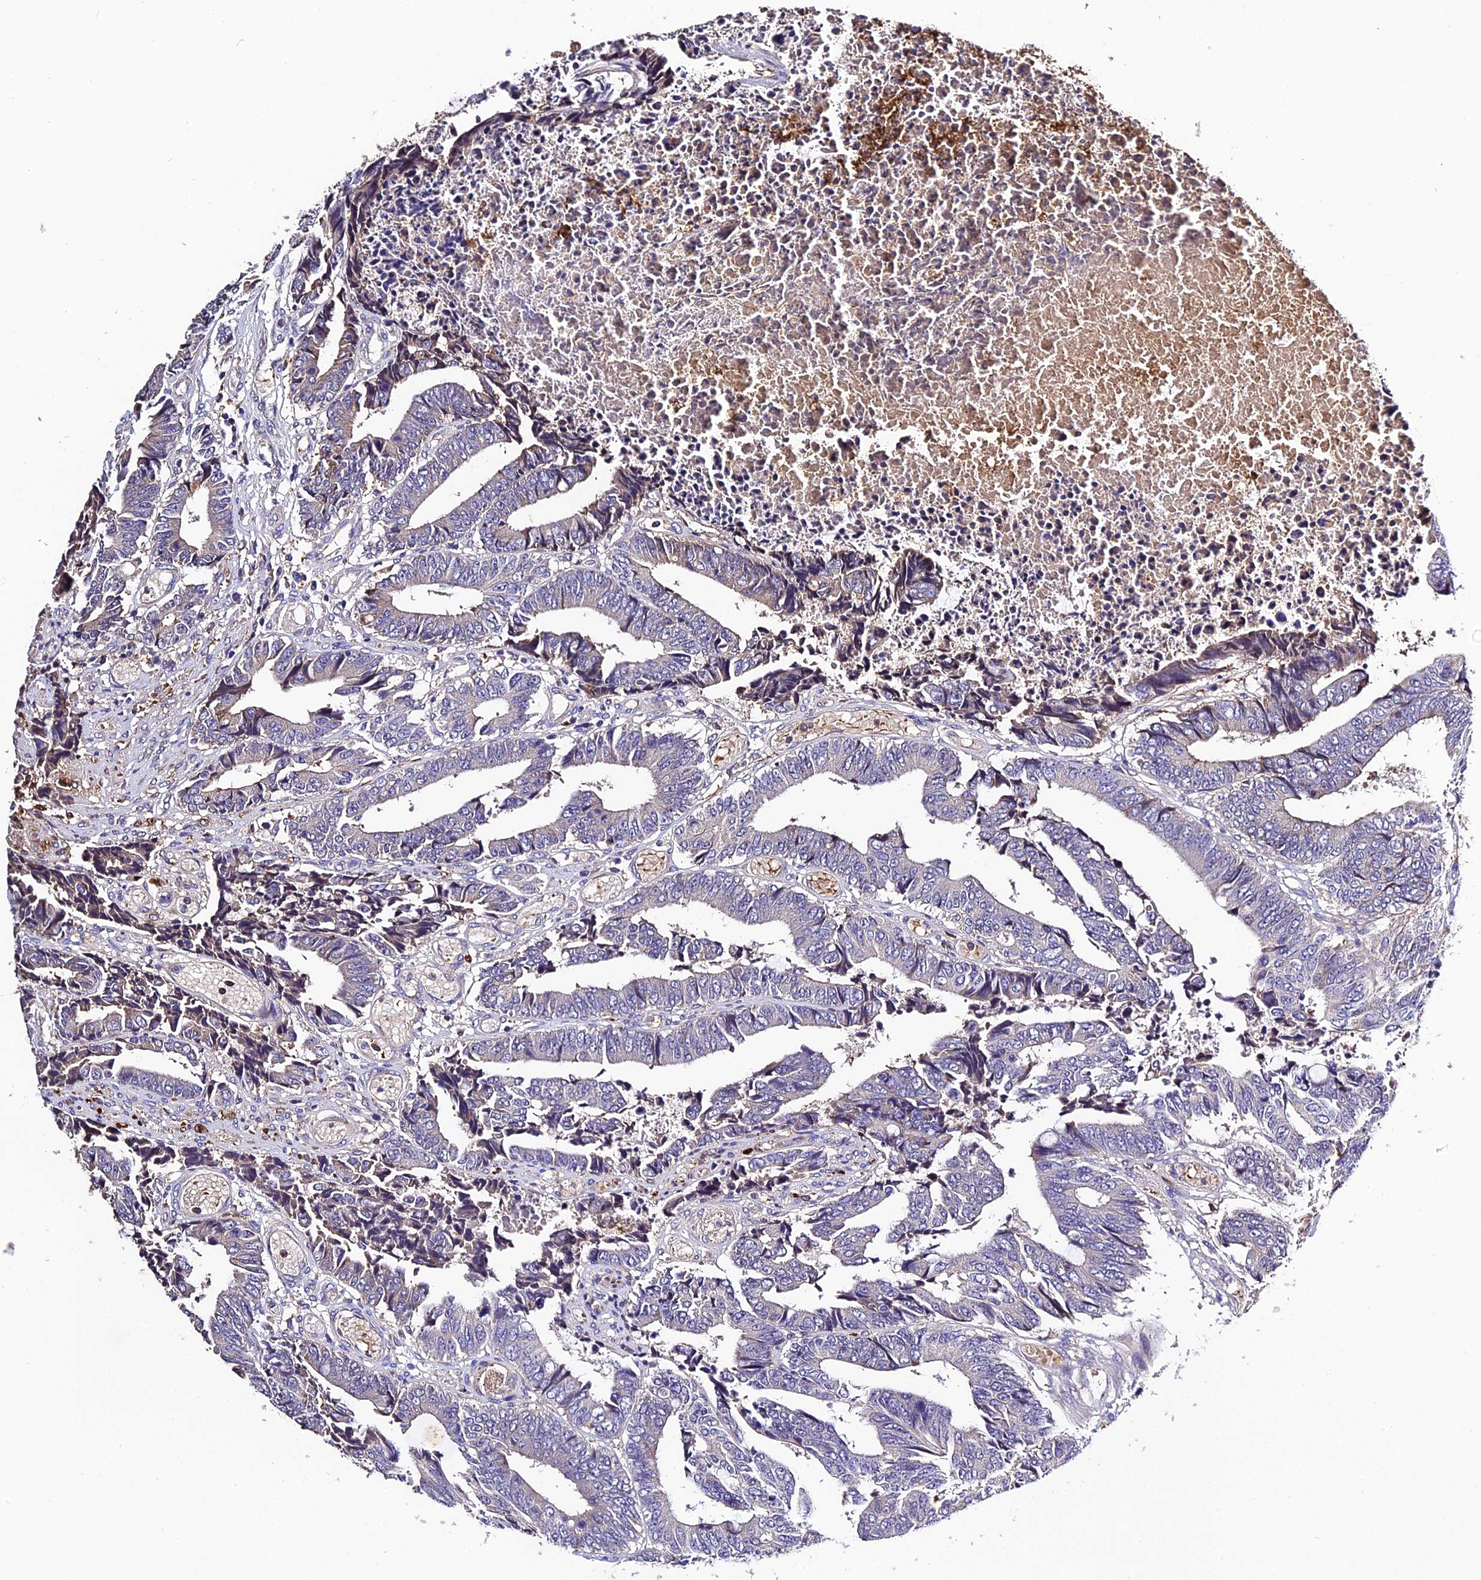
{"staining": {"intensity": "weak", "quantity": "<25%", "location": "cytoplasmic/membranous"}, "tissue": "colorectal cancer", "cell_type": "Tumor cells", "image_type": "cancer", "snomed": [{"axis": "morphology", "description": "Adenocarcinoma, NOS"}, {"axis": "topography", "description": "Rectum"}], "caption": "This is a histopathology image of IHC staining of colorectal cancer (adenocarcinoma), which shows no positivity in tumor cells.", "gene": "CILP2", "patient": {"sex": "male", "age": 84}}